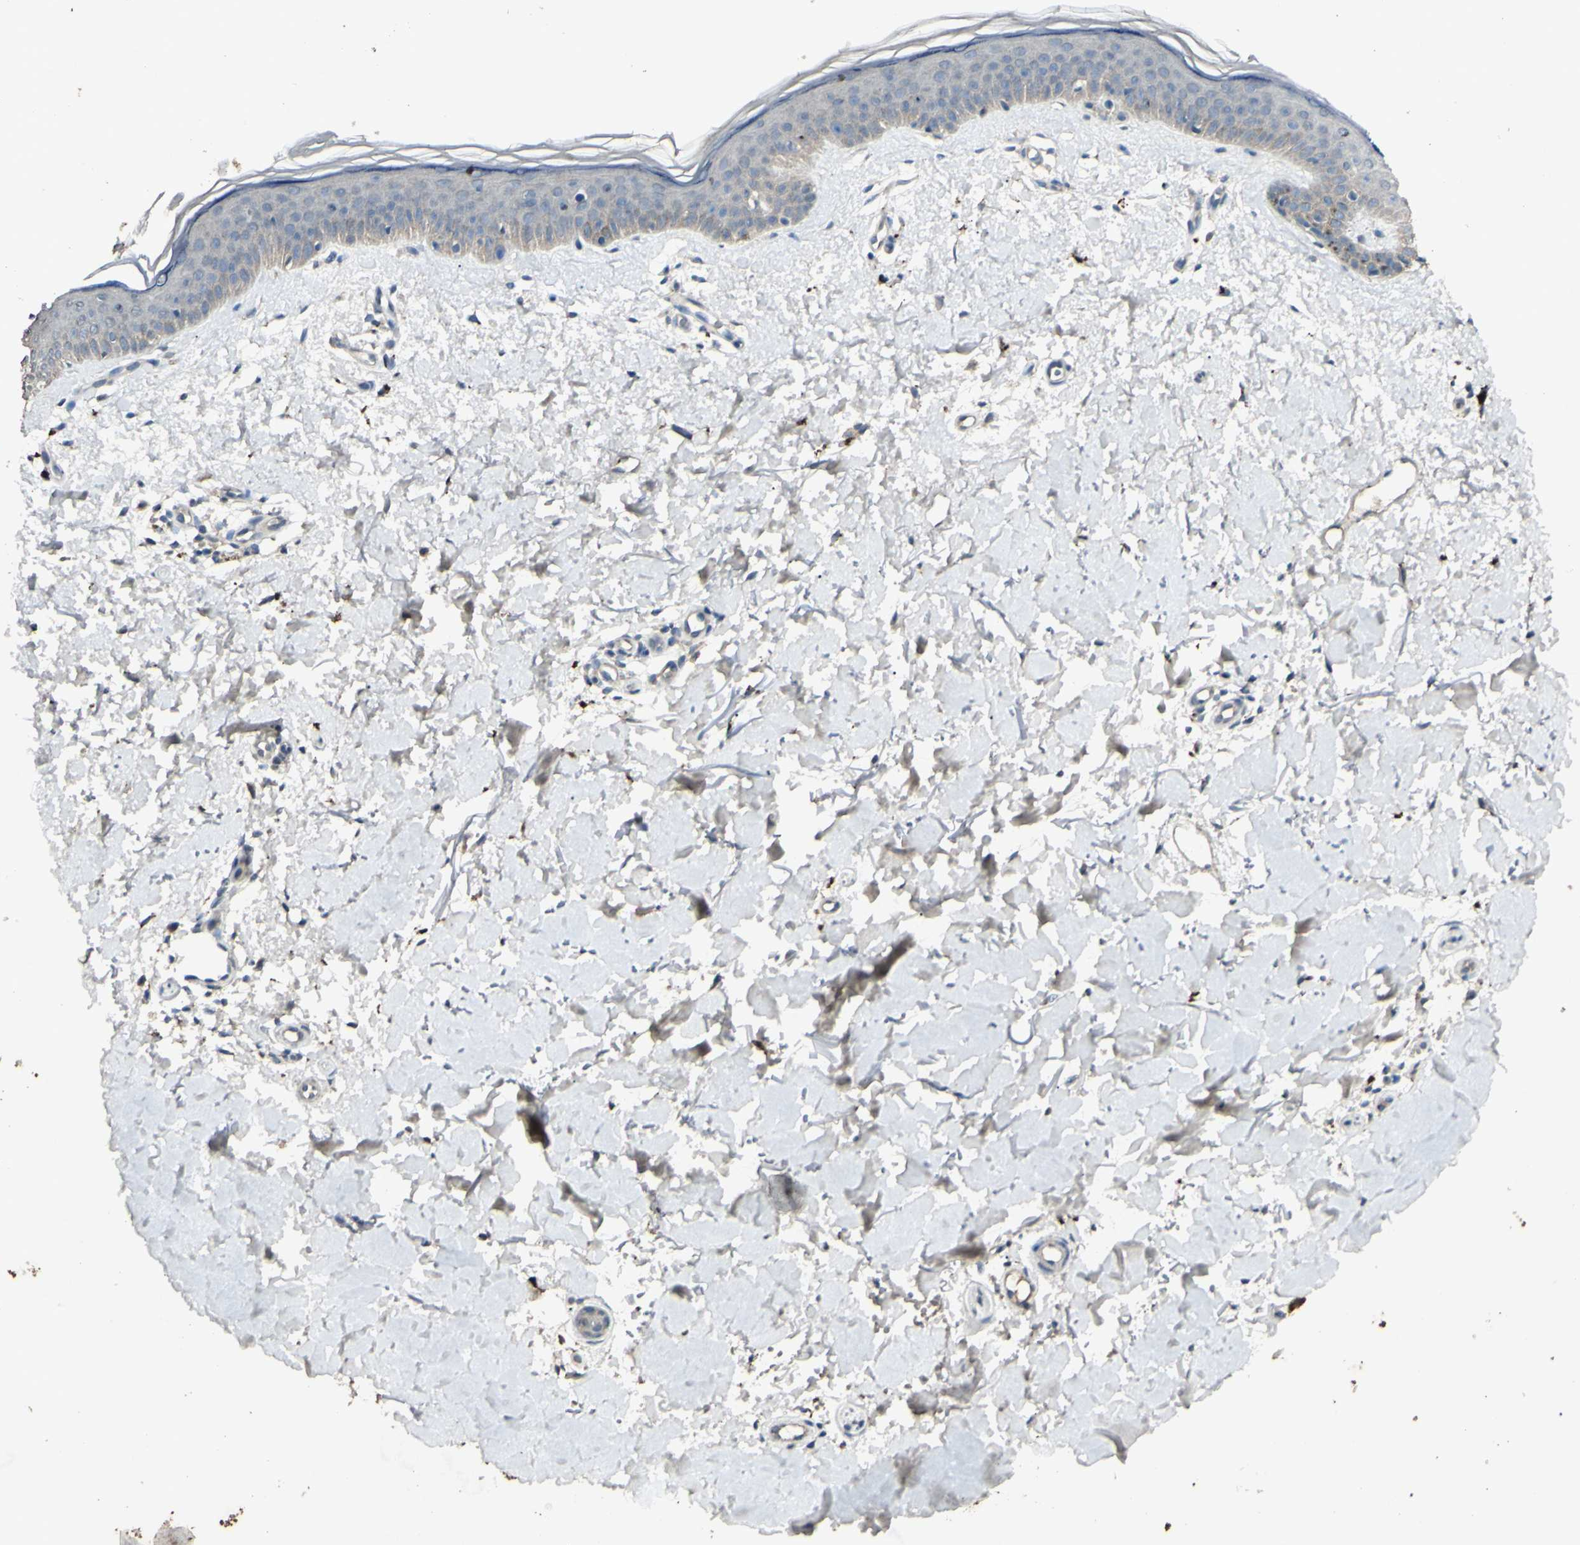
{"staining": {"intensity": "negative", "quantity": "none", "location": "none"}, "tissue": "skin", "cell_type": "Fibroblasts", "image_type": "normal", "snomed": [{"axis": "morphology", "description": "Normal tissue, NOS"}, {"axis": "topography", "description": "Skin"}], "caption": "This is a histopathology image of immunohistochemistry staining of benign skin, which shows no staining in fibroblasts.", "gene": "TIMM21", "patient": {"sex": "female", "age": 56}}